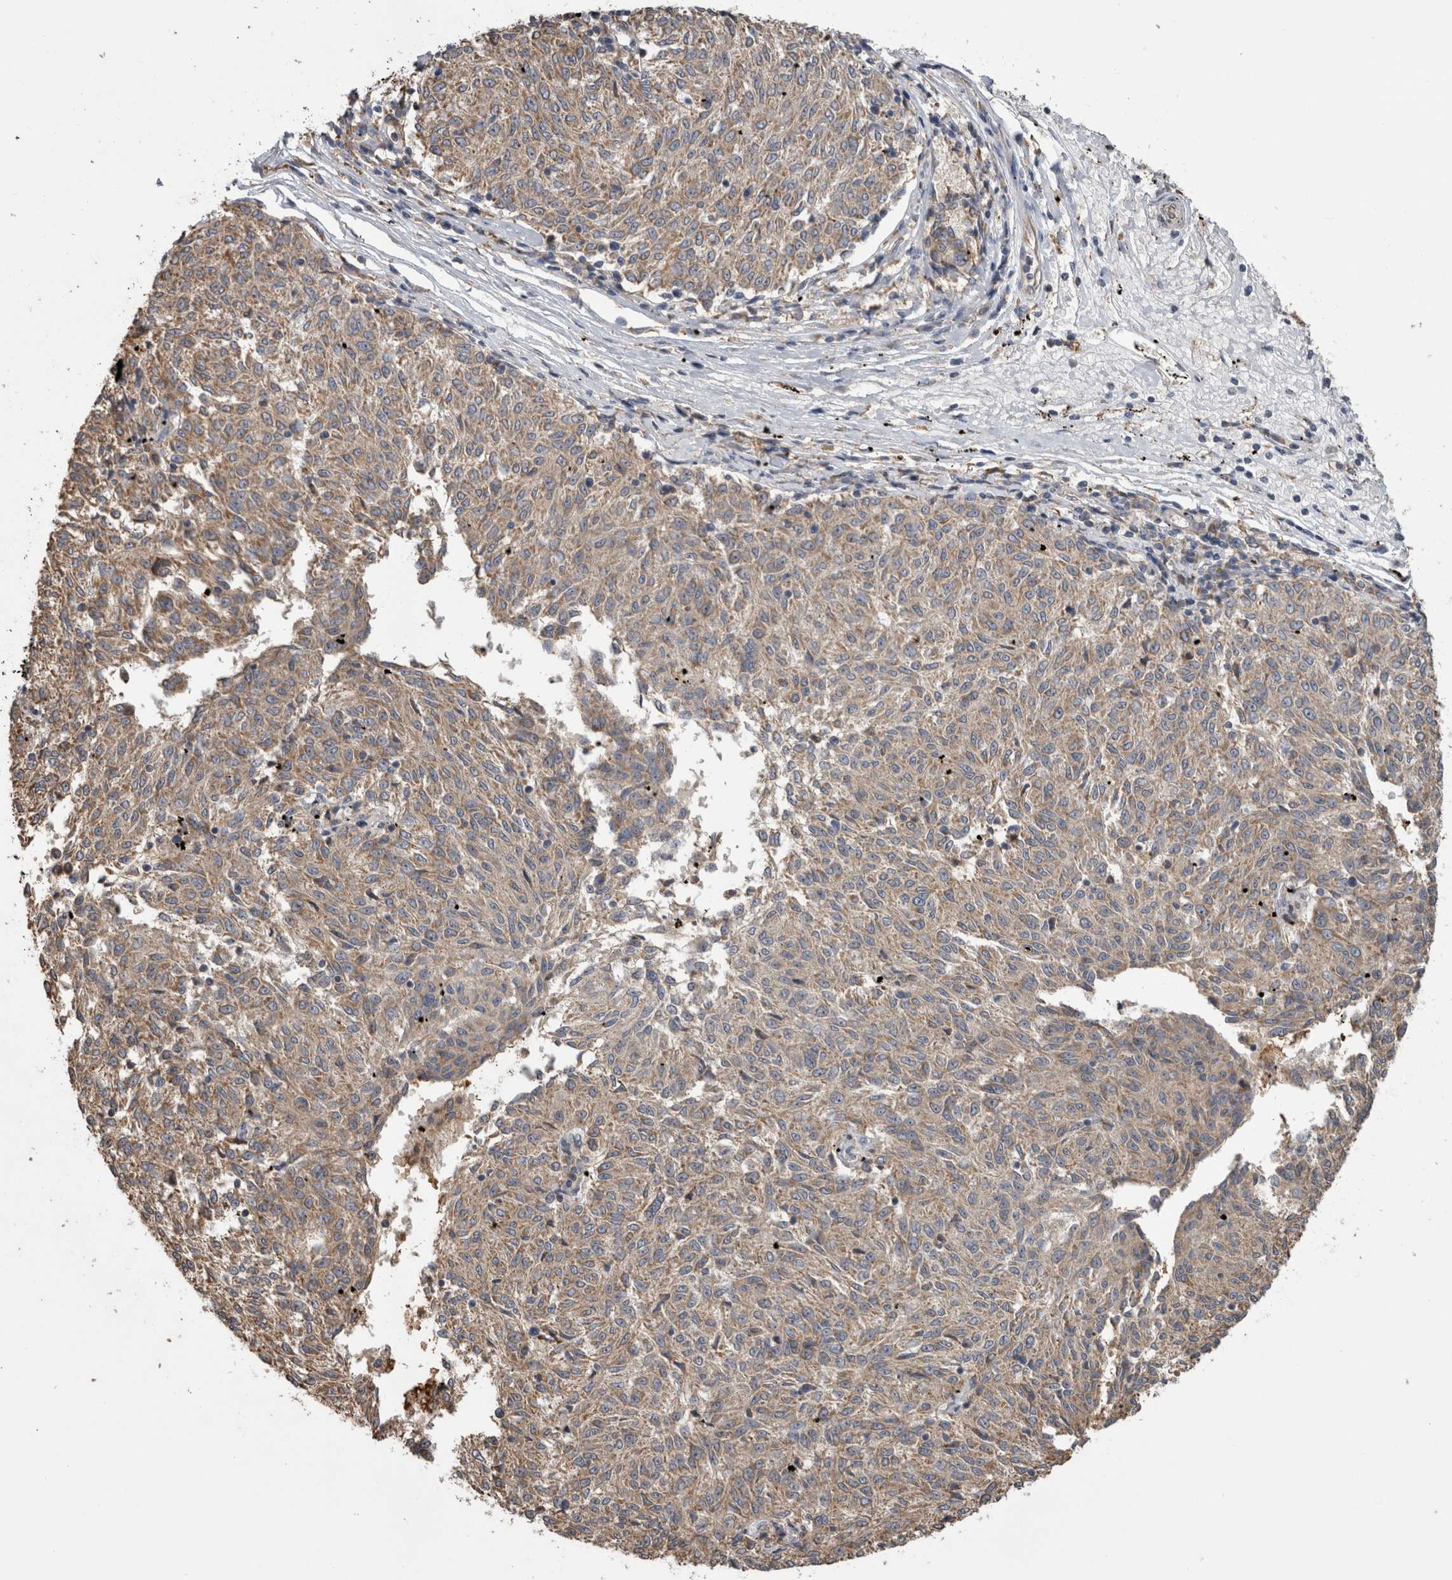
{"staining": {"intensity": "weak", "quantity": ">75%", "location": "cytoplasmic/membranous"}, "tissue": "melanoma", "cell_type": "Tumor cells", "image_type": "cancer", "snomed": [{"axis": "morphology", "description": "Malignant melanoma, NOS"}, {"axis": "topography", "description": "Skin"}], "caption": "High-power microscopy captured an immunohistochemistry (IHC) histopathology image of melanoma, revealing weak cytoplasmic/membranous staining in about >75% of tumor cells. (DAB = brown stain, brightfield microscopy at high magnification).", "gene": "ANXA13", "patient": {"sex": "female", "age": 72}}